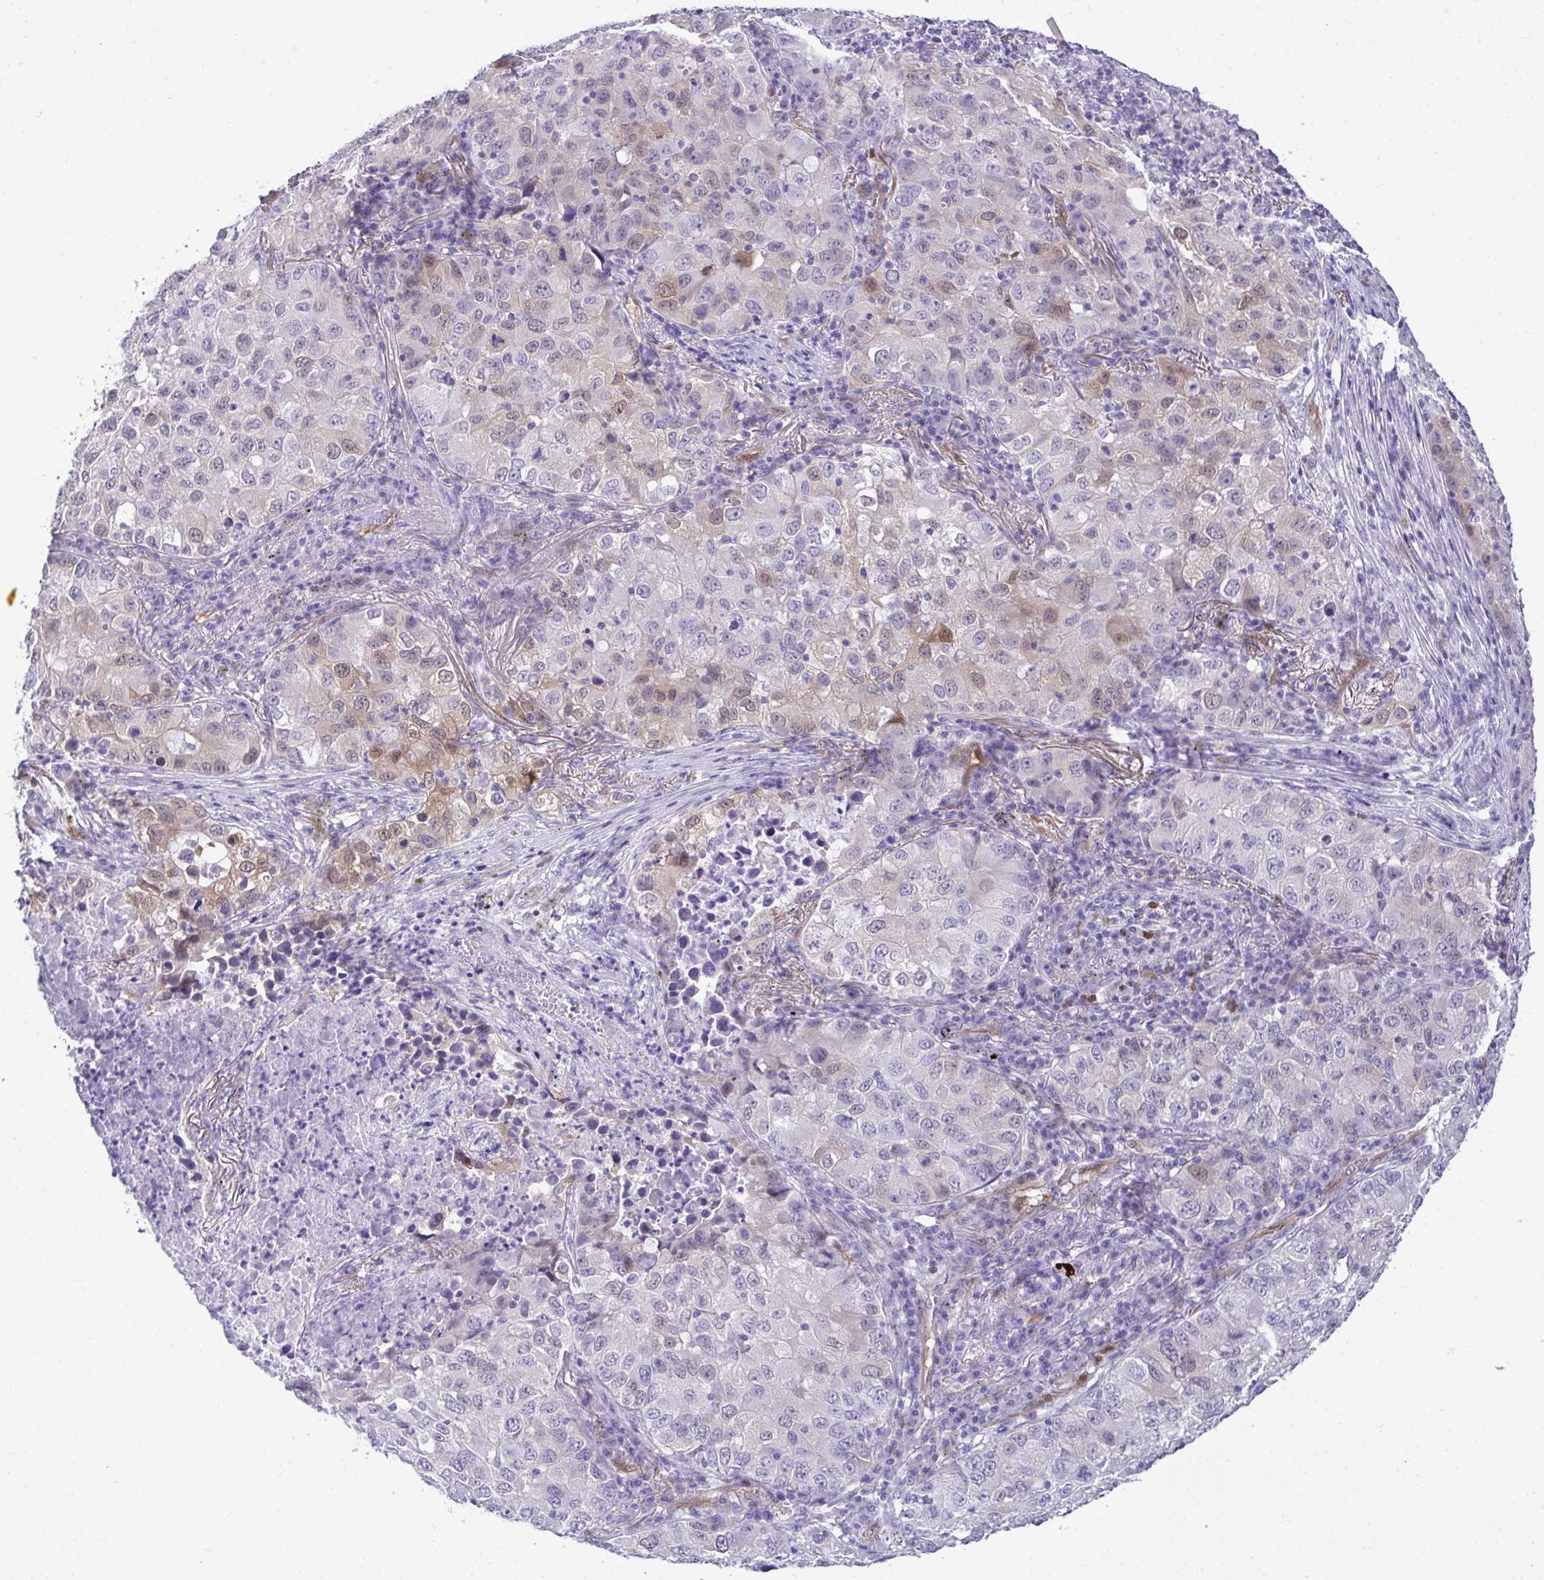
{"staining": {"intensity": "moderate", "quantity": "<25%", "location": "cytoplasmic/membranous,nuclear"}, "tissue": "lung cancer", "cell_type": "Tumor cells", "image_type": "cancer", "snomed": [{"axis": "morphology", "description": "Normal morphology"}, {"axis": "morphology", "description": "Adenocarcinoma, NOS"}, {"axis": "topography", "description": "Lymph node"}, {"axis": "topography", "description": "Lung"}], "caption": "This photomicrograph exhibits immunohistochemistry (IHC) staining of human lung cancer, with low moderate cytoplasmic/membranous and nuclear positivity in approximately <25% of tumor cells.", "gene": "PGM2L1", "patient": {"sex": "female", "age": 51}}